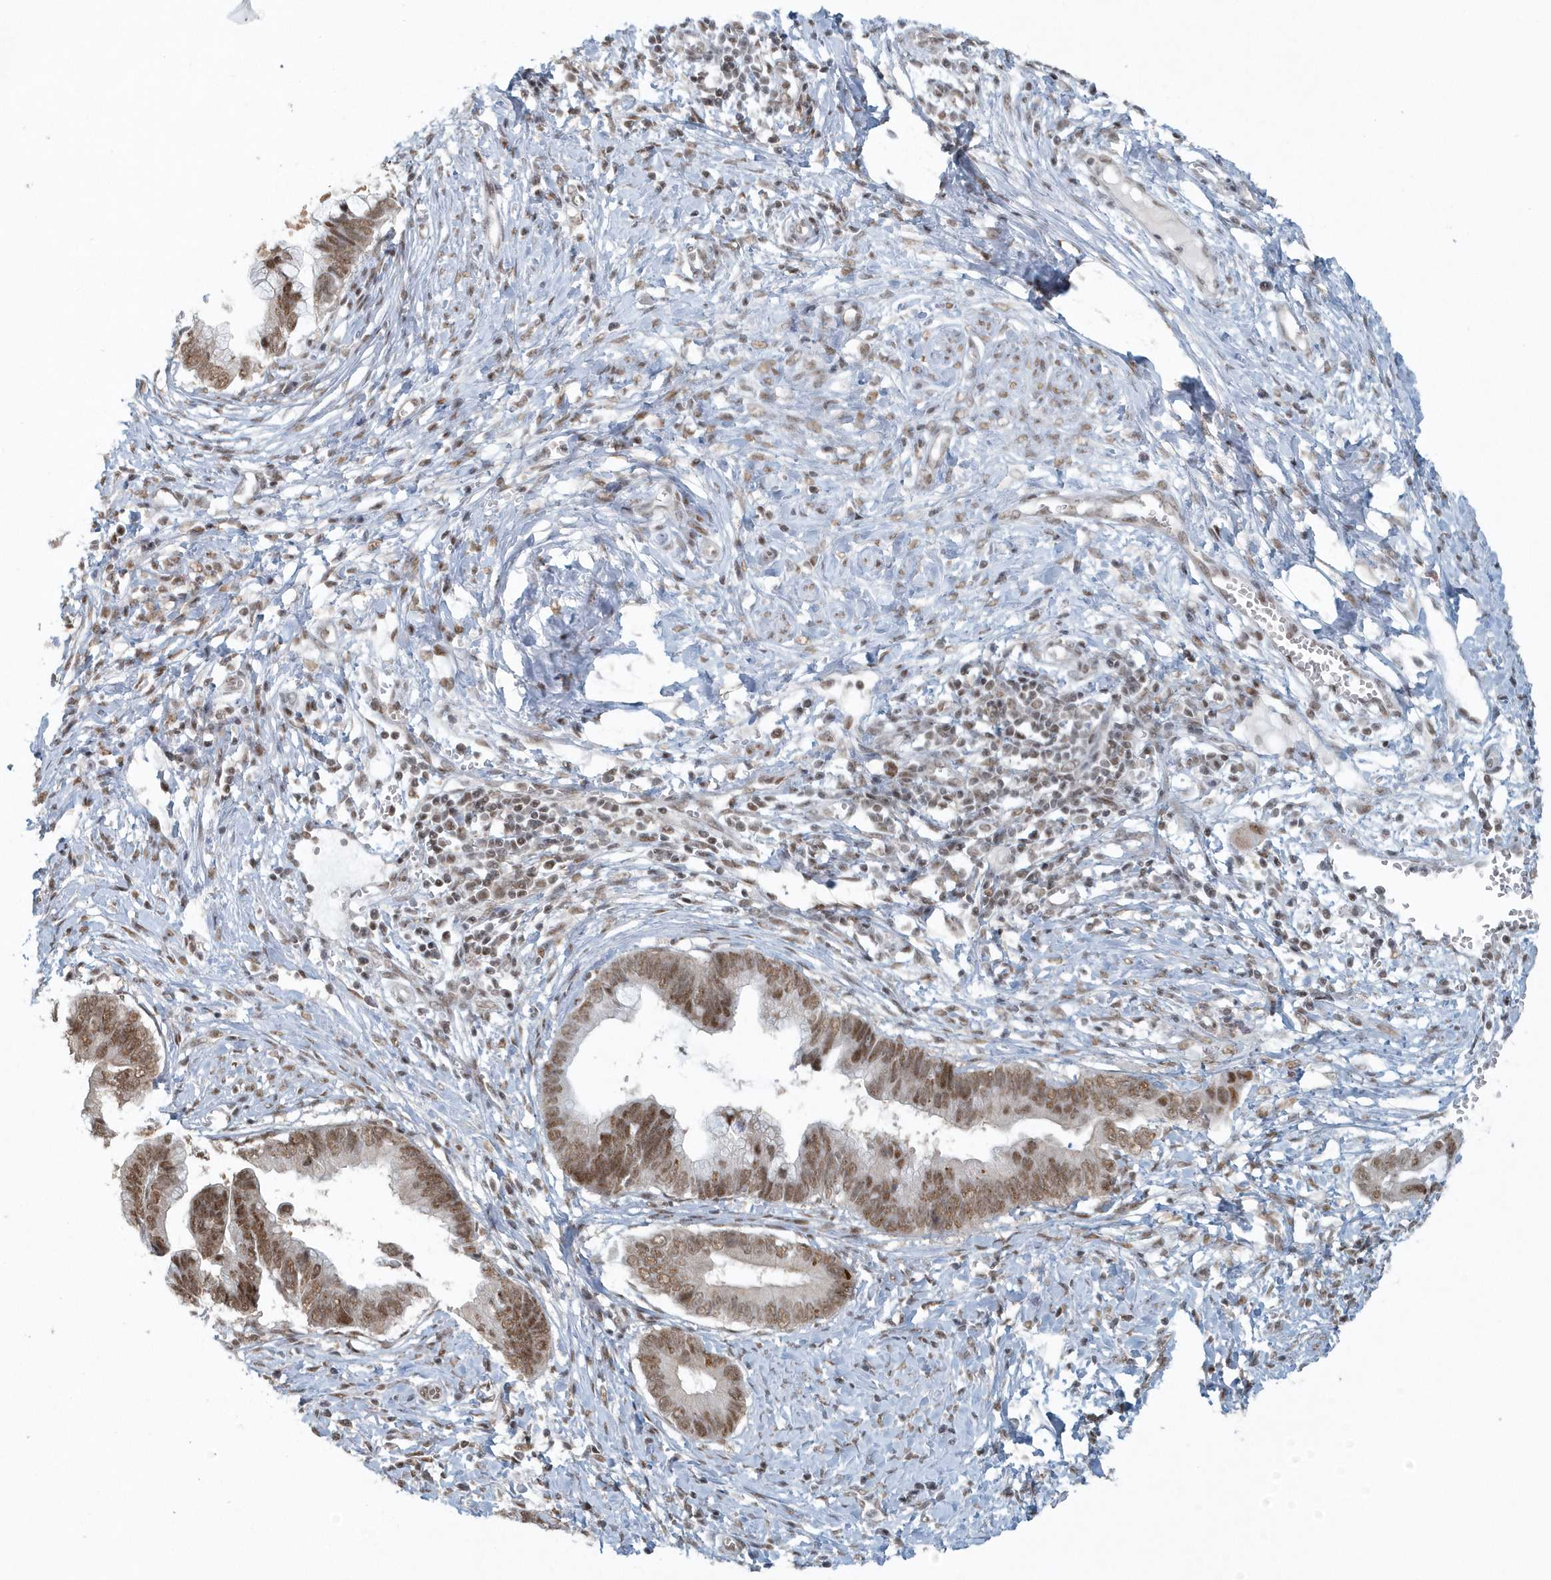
{"staining": {"intensity": "moderate", "quantity": ">75%", "location": "nuclear"}, "tissue": "cervical cancer", "cell_type": "Tumor cells", "image_type": "cancer", "snomed": [{"axis": "morphology", "description": "Adenocarcinoma, NOS"}, {"axis": "topography", "description": "Cervix"}], "caption": "High-power microscopy captured an immunohistochemistry photomicrograph of cervical cancer (adenocarcinoma), revealing moderate nuclear positivity in approximately >75% of tumor cells.", "gene": "YTHDC1", "patient": {"sex": "female", "age": 44}}